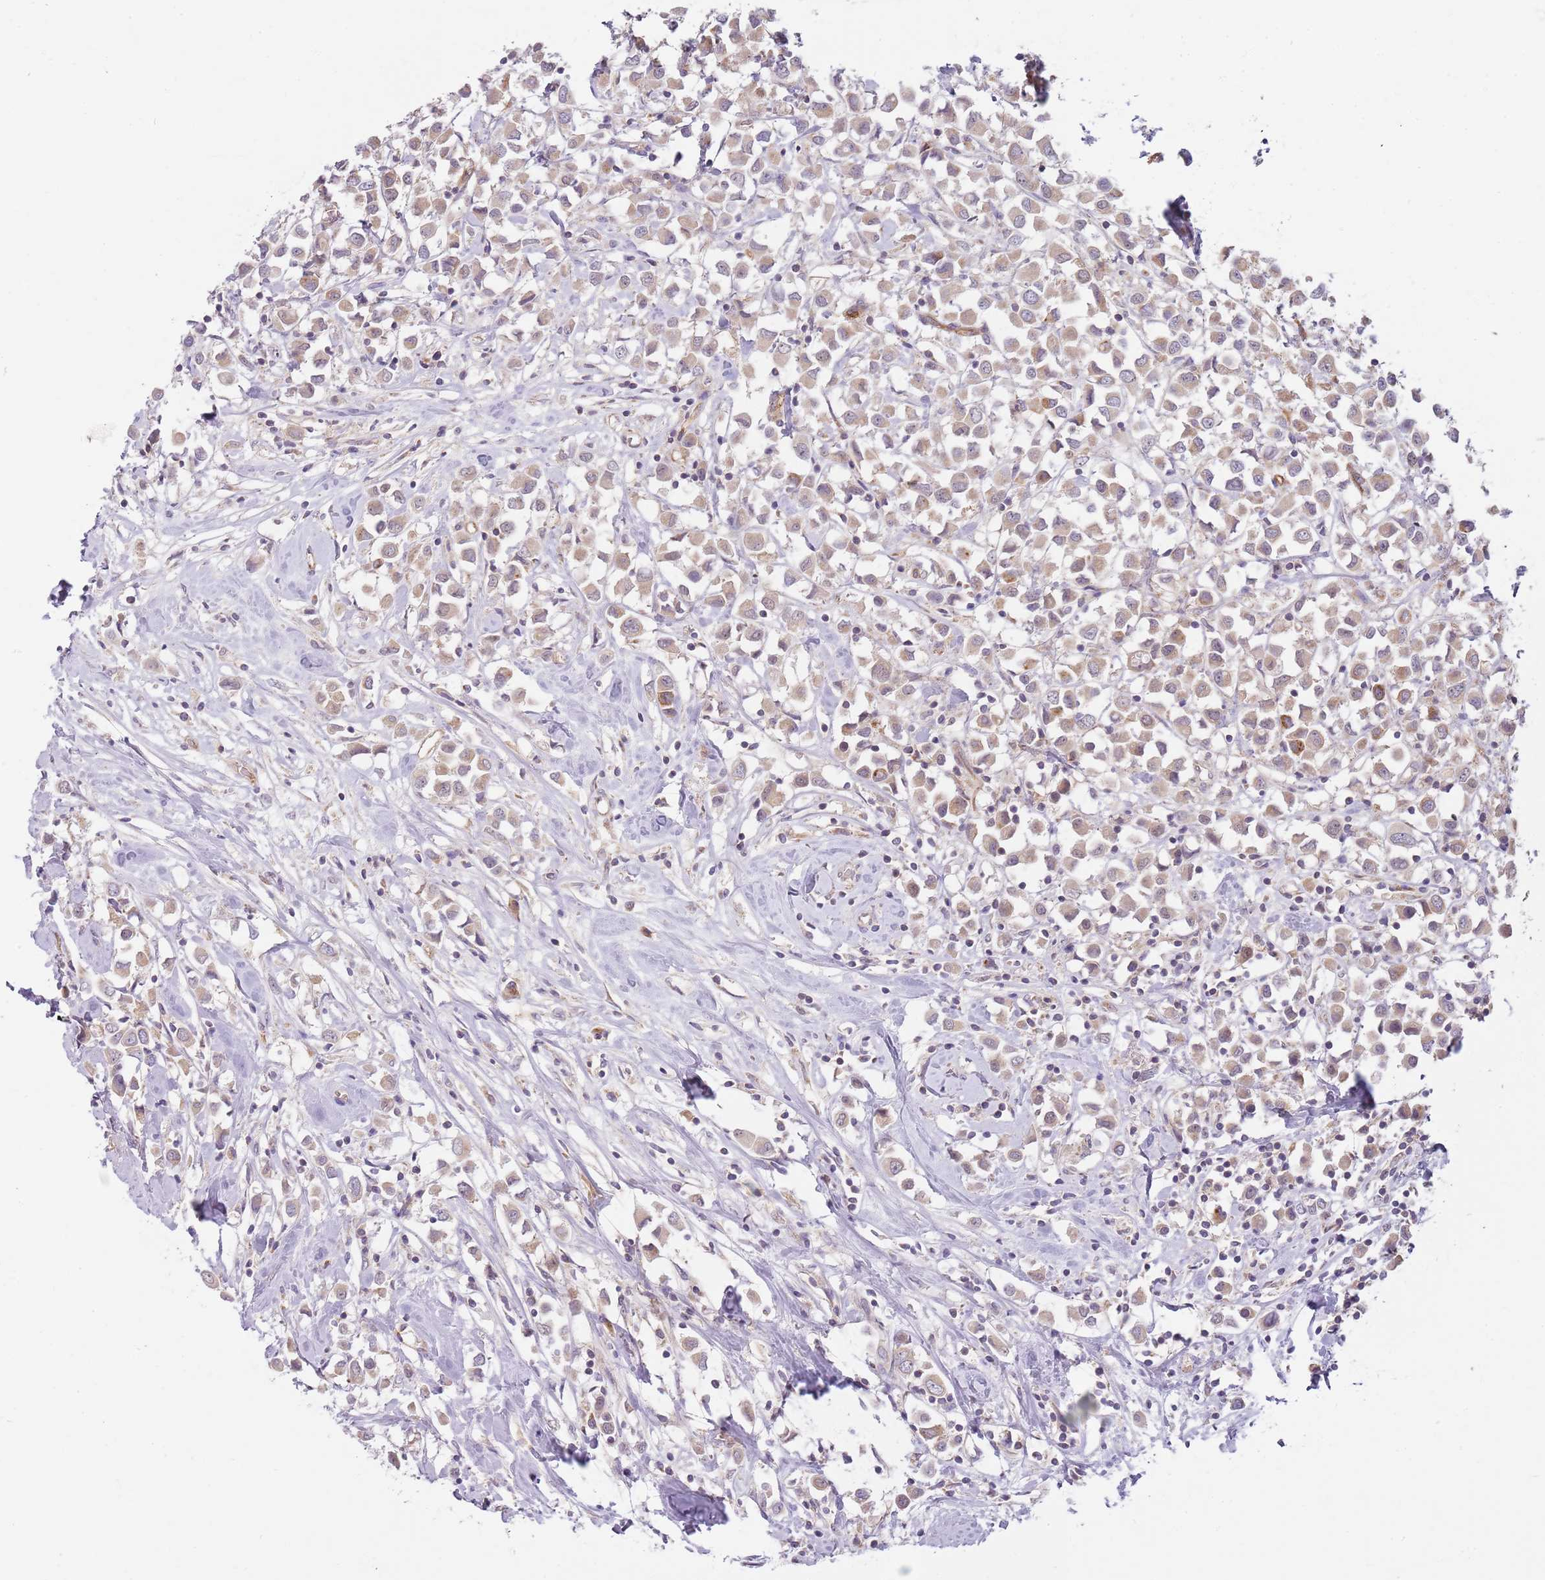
{"staining": {"intensity": "weak", "quantity": ">75%", "location": "cytoplasmic/membranous"}, "tissue": "breast cancer", "cell_type": "Tumor cells", "image_type": "cancer", "snomed": [{"axis": "morphology", "description": "Duct carcinoma"}, {"axis": "topography", "description": "Breast"}], "caption": "IHC staining of breast cancer, which displays low levels of weak cytoplasmic/membranous staining in about >75% of tumor cells indicating weak cytoplasmic/membranous protein expression. The staining was performed using DAB (brown) for protein detection and nuclei were counterstained in hematoxylin (blue).", "gene": "SKOR2", "patient": {"sex": "female", "age": 61}}